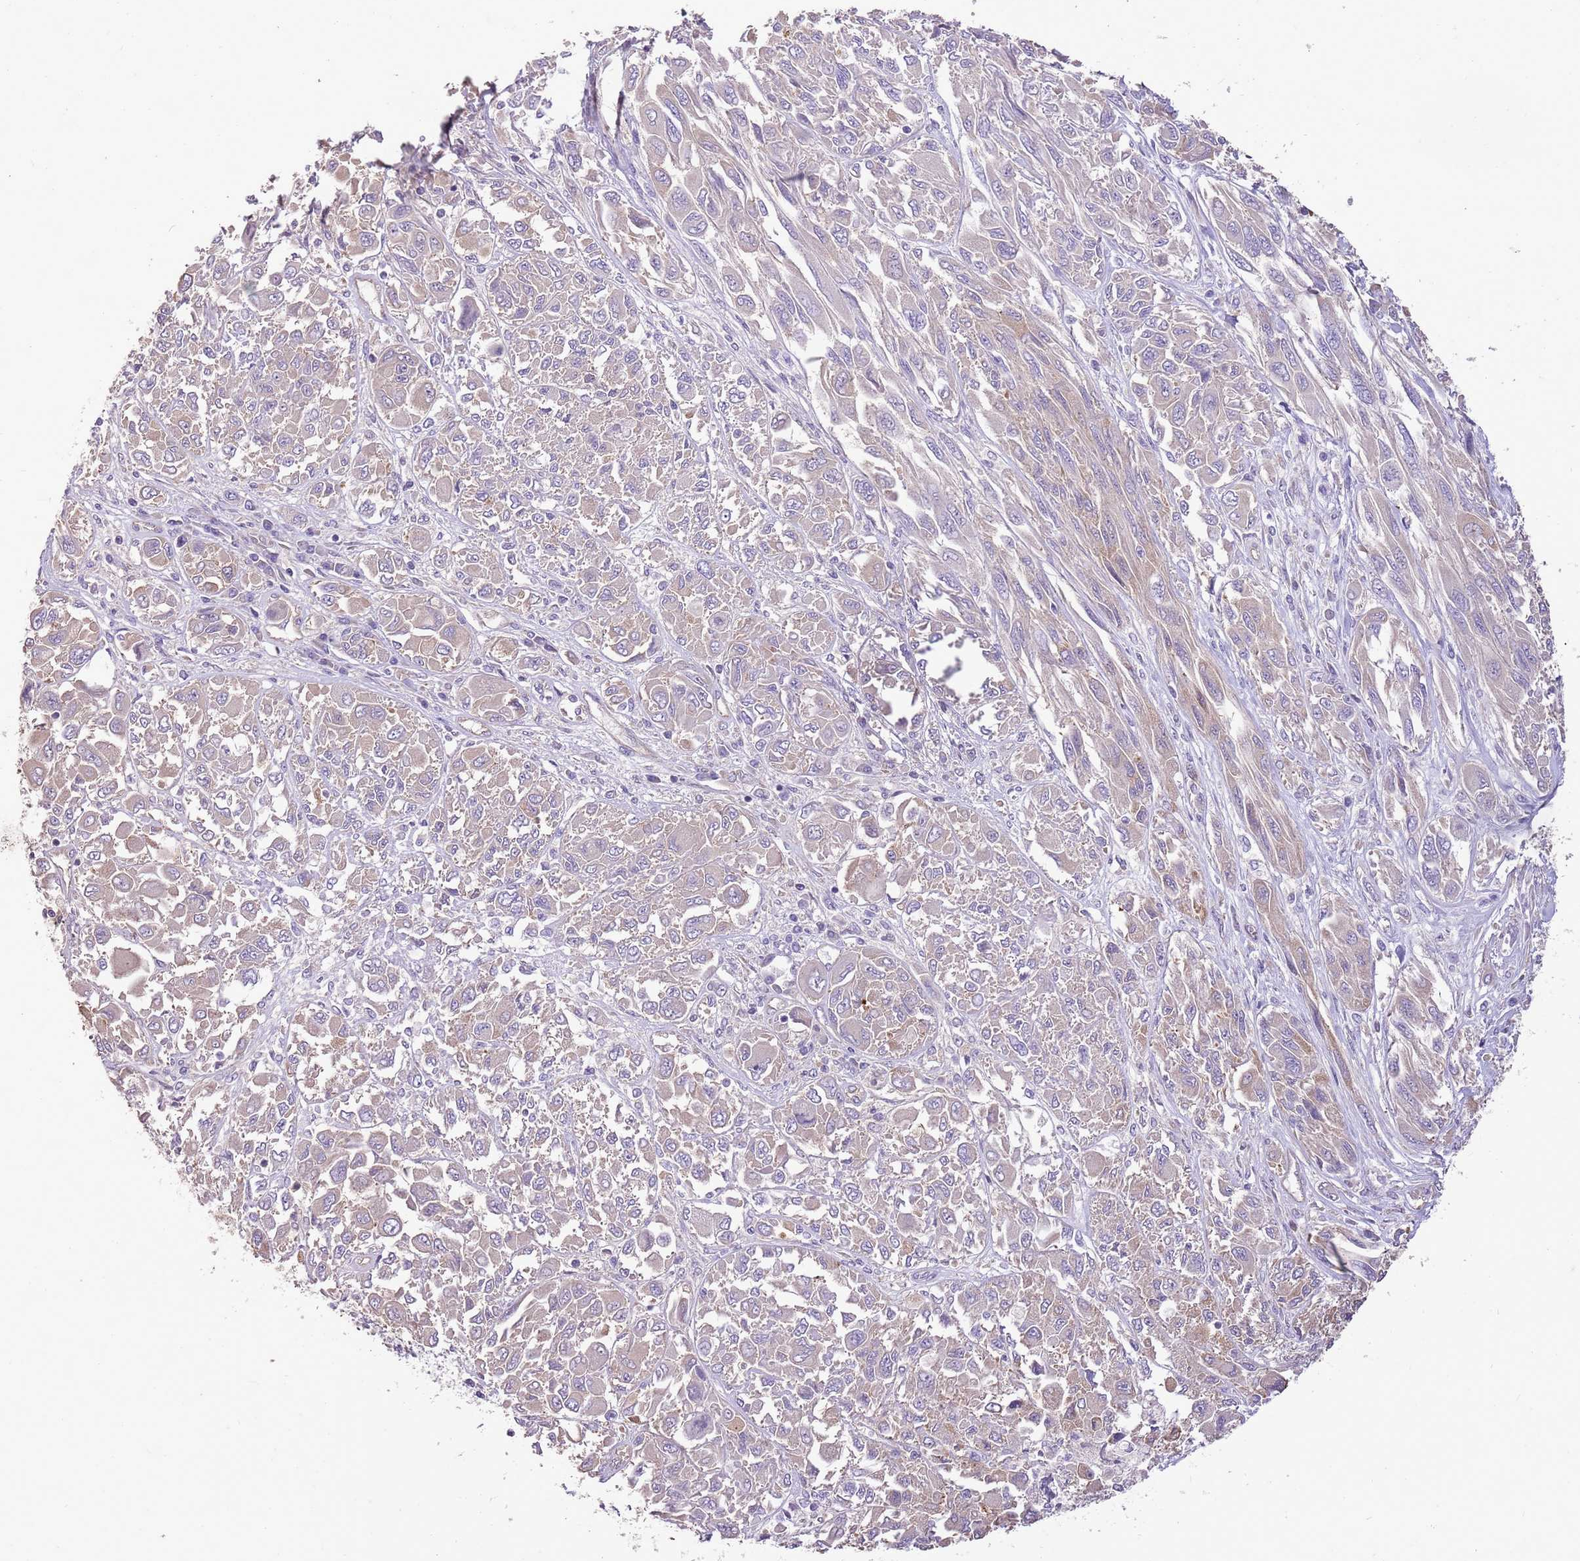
{"staining": {"intensity": "negative", "quantity": "none", "location": "none"}, "tissue": "melanoma", "cell_type": "Tumor cells", "image_type": "cancer", "snomed": [{"axis": "morphology", "description": "Malignant melanoma, NOS"}, {"axis": "topography", "description": "Skin"}], "caption": "The IHC image has no significant staining in tumor cells of melanoma tissue. (Brightfield microscopy of DAB immunohistochemistry (IHC) at high magnification).", "gene": "WASHC4", "patient": {"sex": "female", "age": 91}}